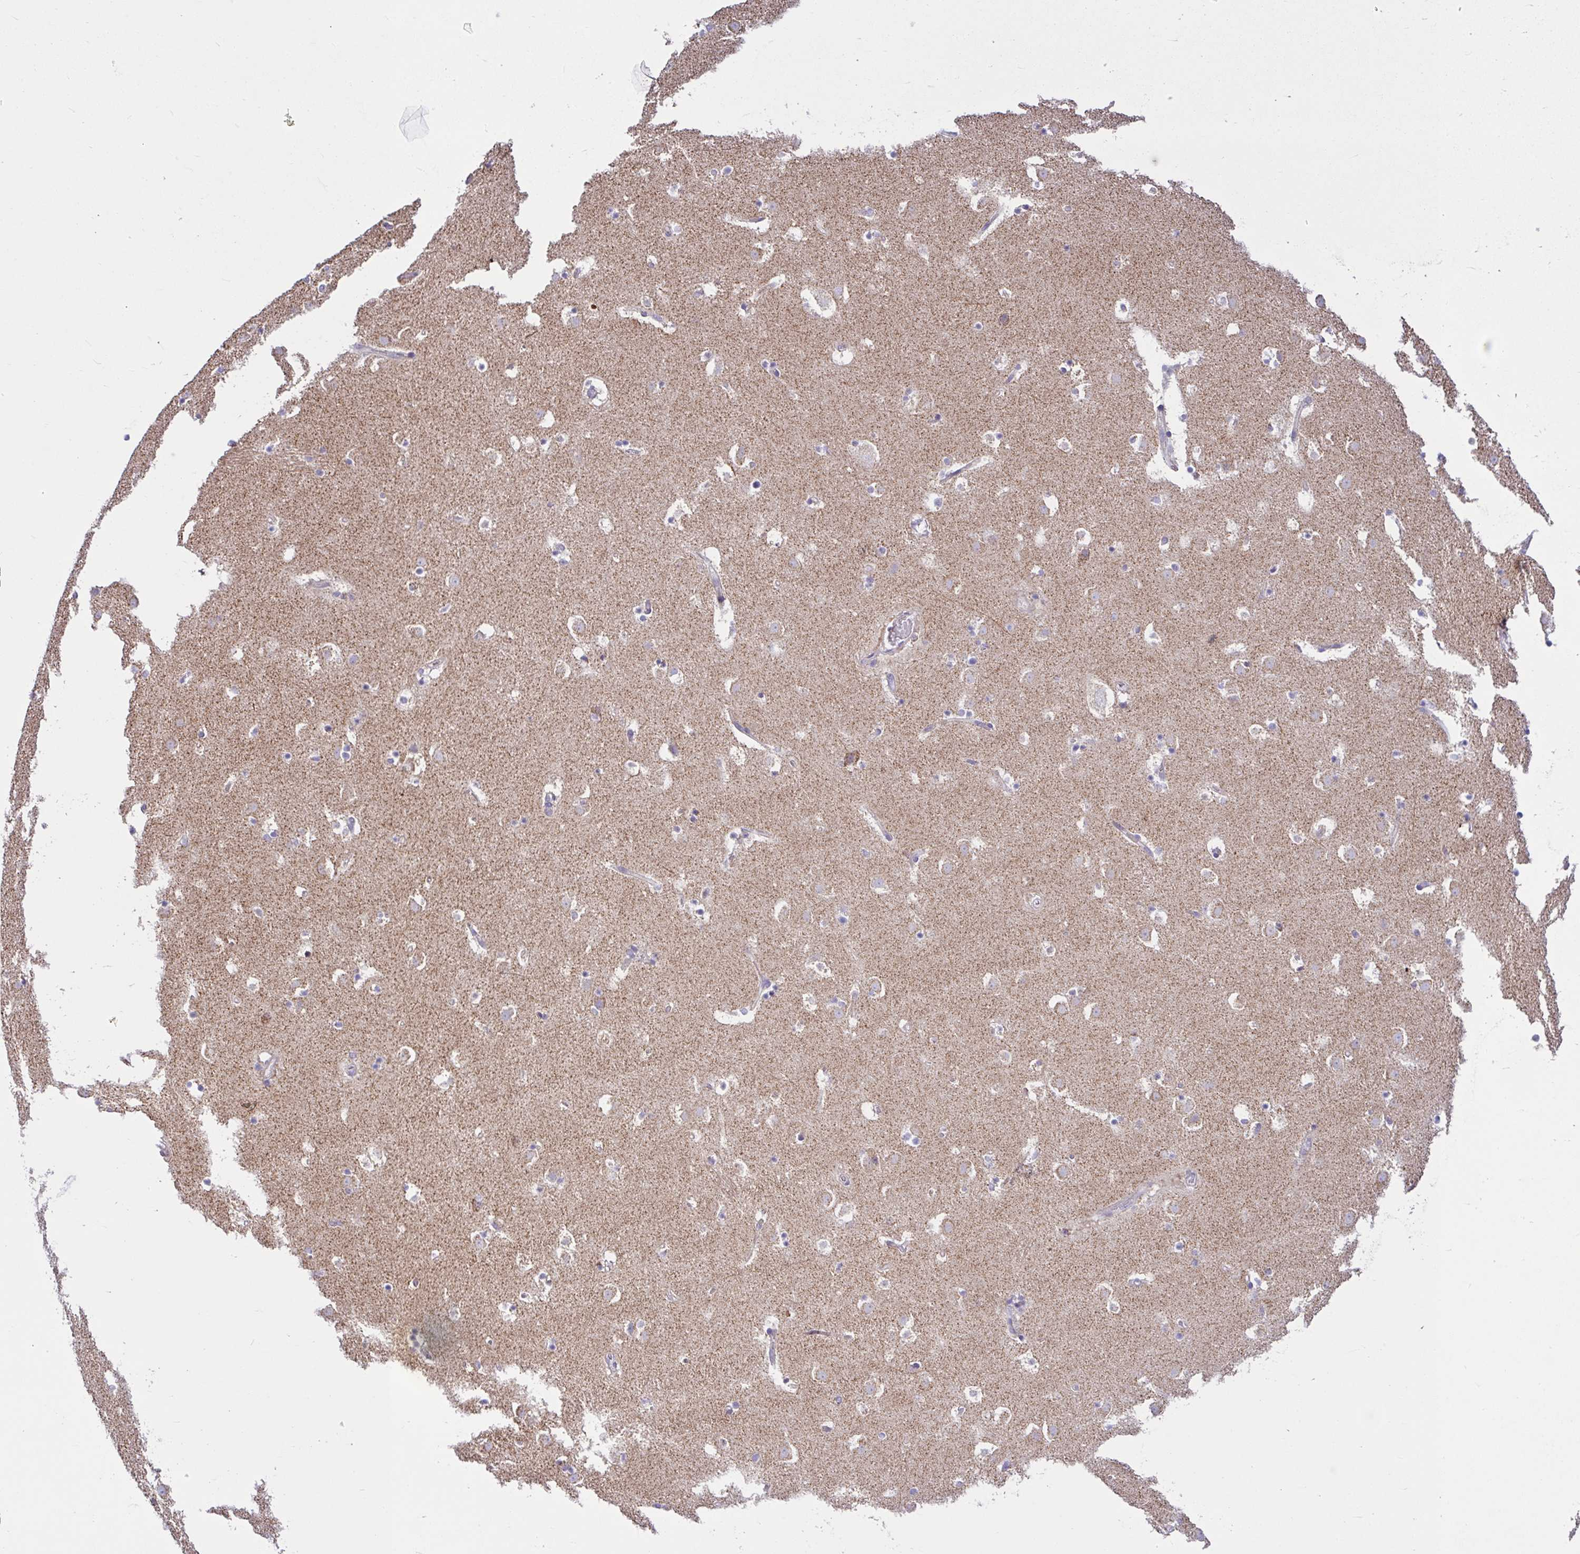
{"staining": {"intensity": "negative", "quantity": "none", "location": "none"}, "tissue": "caudate", "cell_type": "Glial cells", "image_type": "normal", "snomed": [{"axis": "morphology", "description": "Normal tissue, NOS"}, {"axis": "topography", "description": "Lateral ventricle wall"}], "caption": "Glial cells show no significant expression in benign caudate. (DAB IHC, high magnification).", "gene": "NDUFS2", "patient": {"sex": "male", "age": 37}}